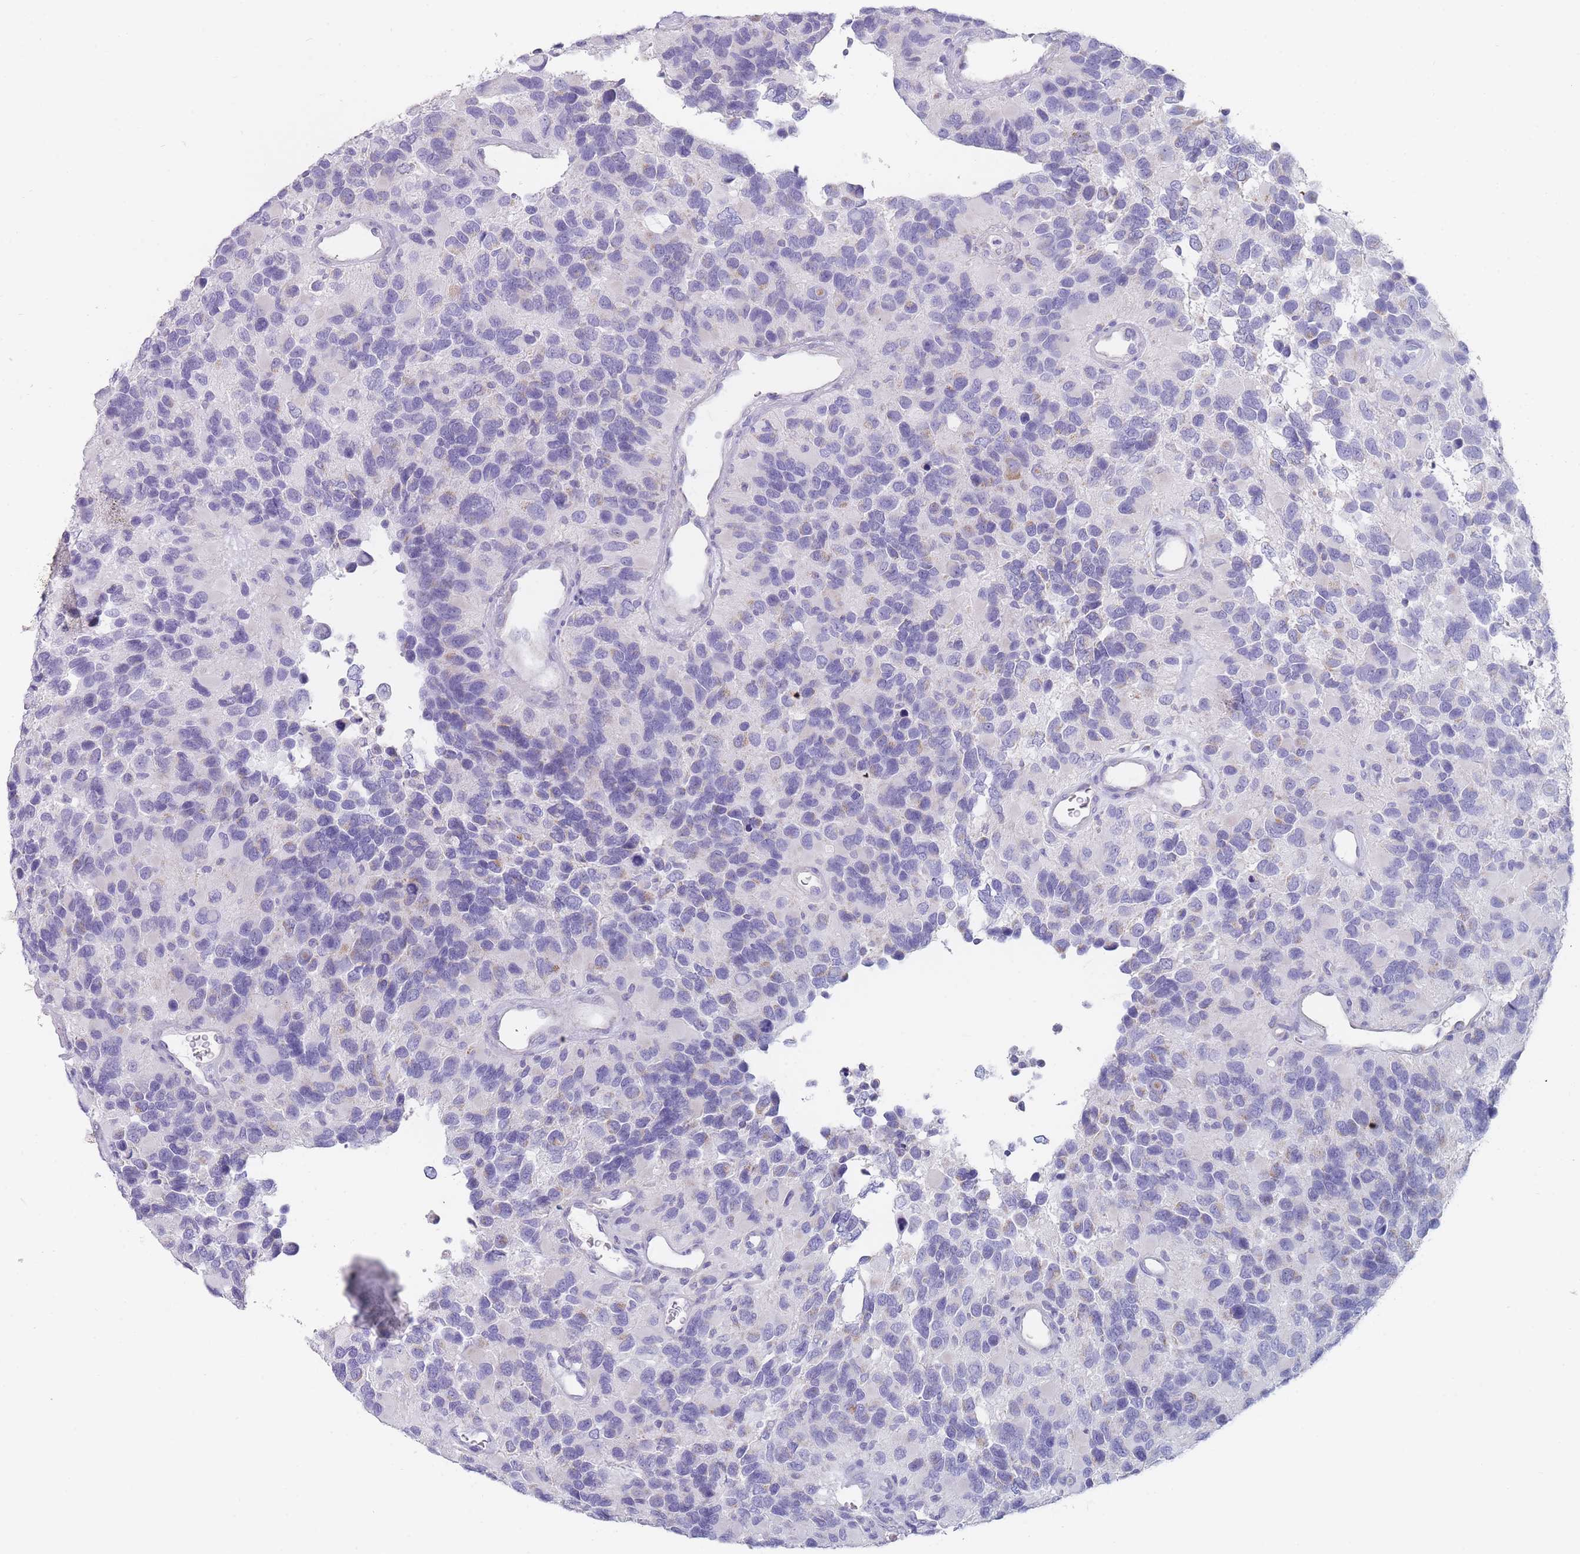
{"staining": {"intensity": "negative", "quantity": "none", "location": "none"}, "tissue": "glioma", "cell_type": "Tumor cells", "image_type": "cancer", "snomed": [{"axis": "morphology", "description": "Glioma, malignant, High grade"}, {"axis": "topography", "description": "Brain"}], "caption": "Glioma stained for a protein using immunohistochemistry shows no positivity tumor cells.", "gene": "MRPS14", "patient": {"sex": "male", "age": 77}}